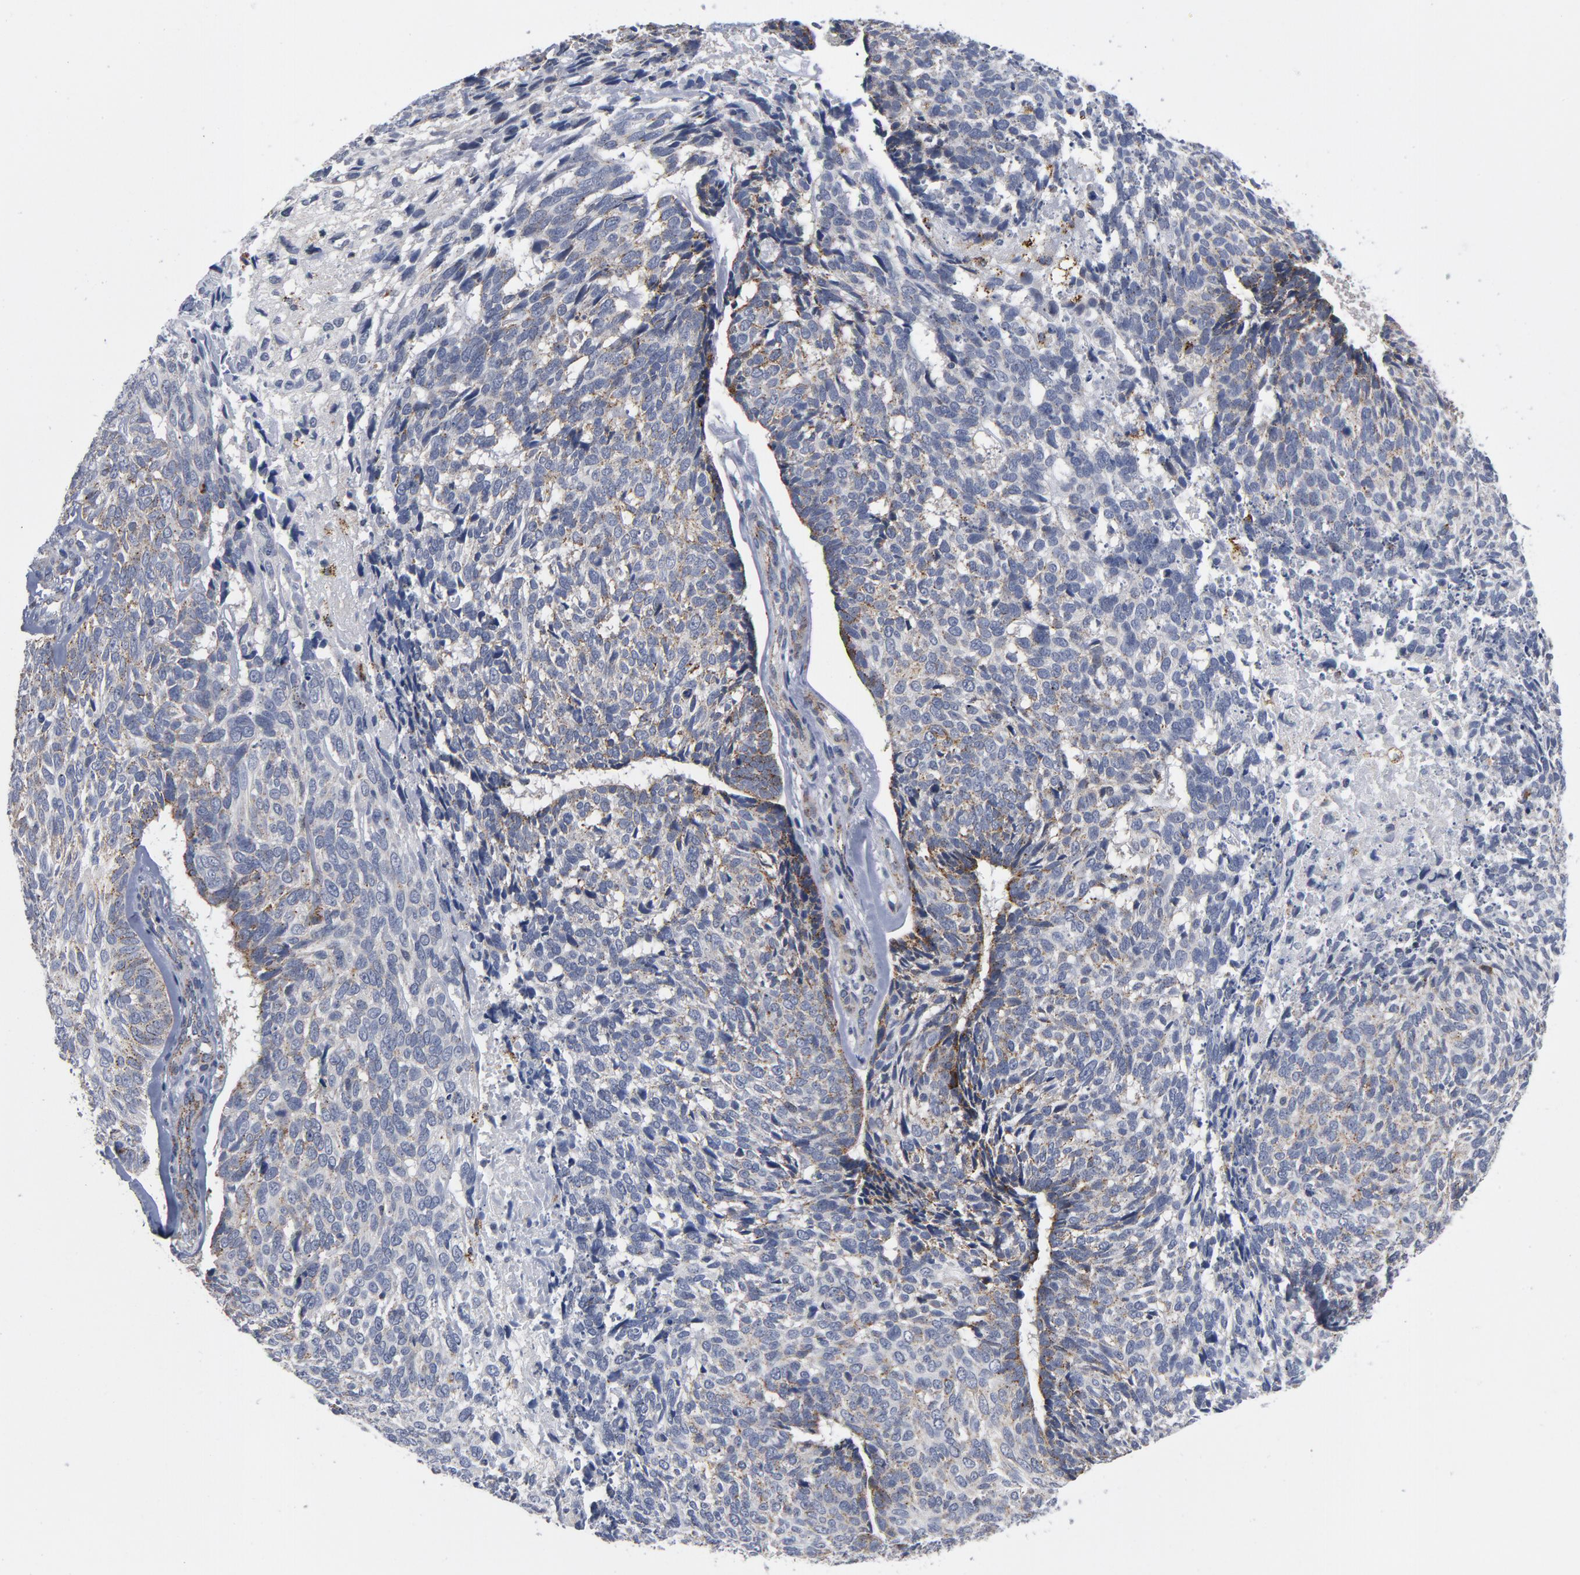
{"staining": {"intensity": "moderate", "quantity": "<25%", "location": "cytoplasmic/membranous"}, "tissue": "skin cancer", "cell_type": "Tumor cells", "image_type": "cancer", "snomed": [{"axis": "morphology", "description": "Basal cell carcinoma"}, {"axis": "topography", "description": "Skin"}], "caption": "The image reveals immunohistochemical staining of skin basal cell carcinoma. There is moderate cytoplasmic/membranous staining is present in approximately <25% of tumor cells.", "gene": "AKT2", "patient": {"sex": "male", "age": 72}}